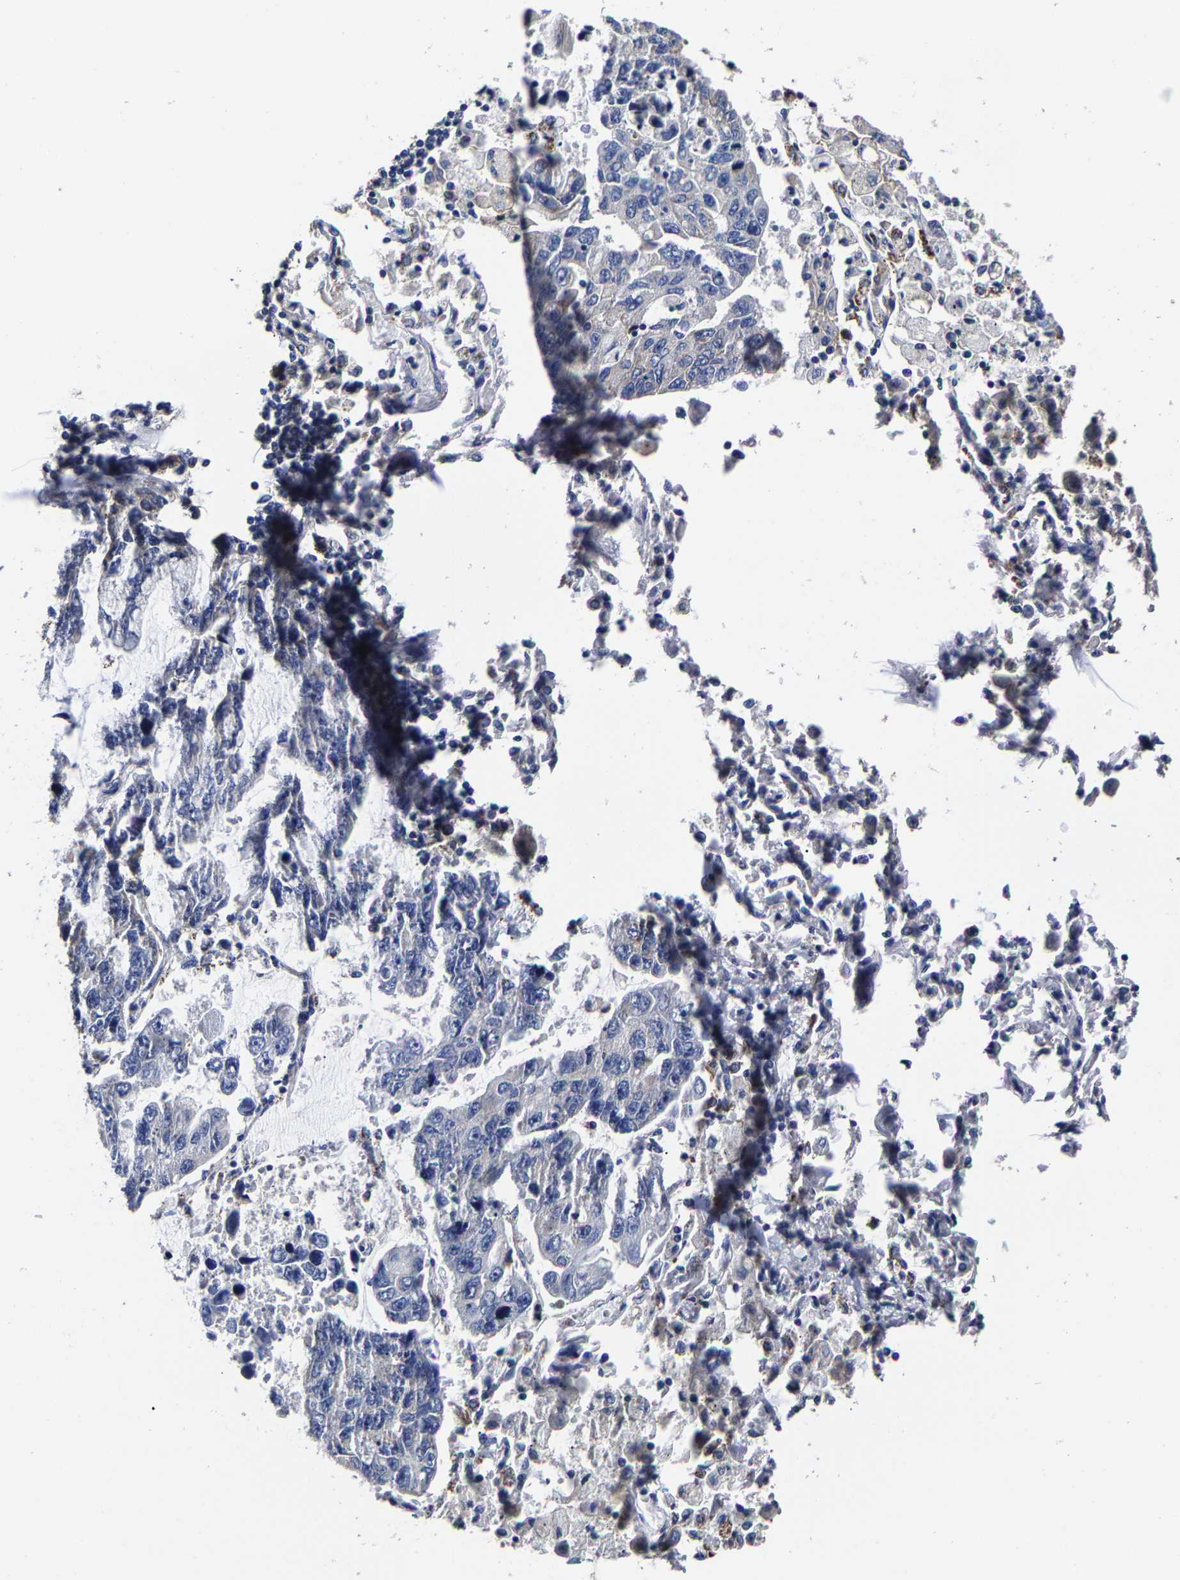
{"staining": {"intensity": "negative", "quantity": "none", "location": "none"}, "tissue": "lung cancer", "cell_type": "Tumor cells", "image_type": "cancer", "snomed": [{"axis": "morphology", "description": "Adenocarcinoma, NOS"}, {"axis": "topography", "description": "Lung"}], "caption": "IHC micrograph of human lung cancer (adenocarcinoma) stained for a protein (brown), which displays no expression in tumor cells. Brightfield microscopy of IHC stained with DAB (brown) and hematoxylin (blue), captured at high magnification.", "gene": "AASS", "patient": {"sex": "male", "age": 64}}